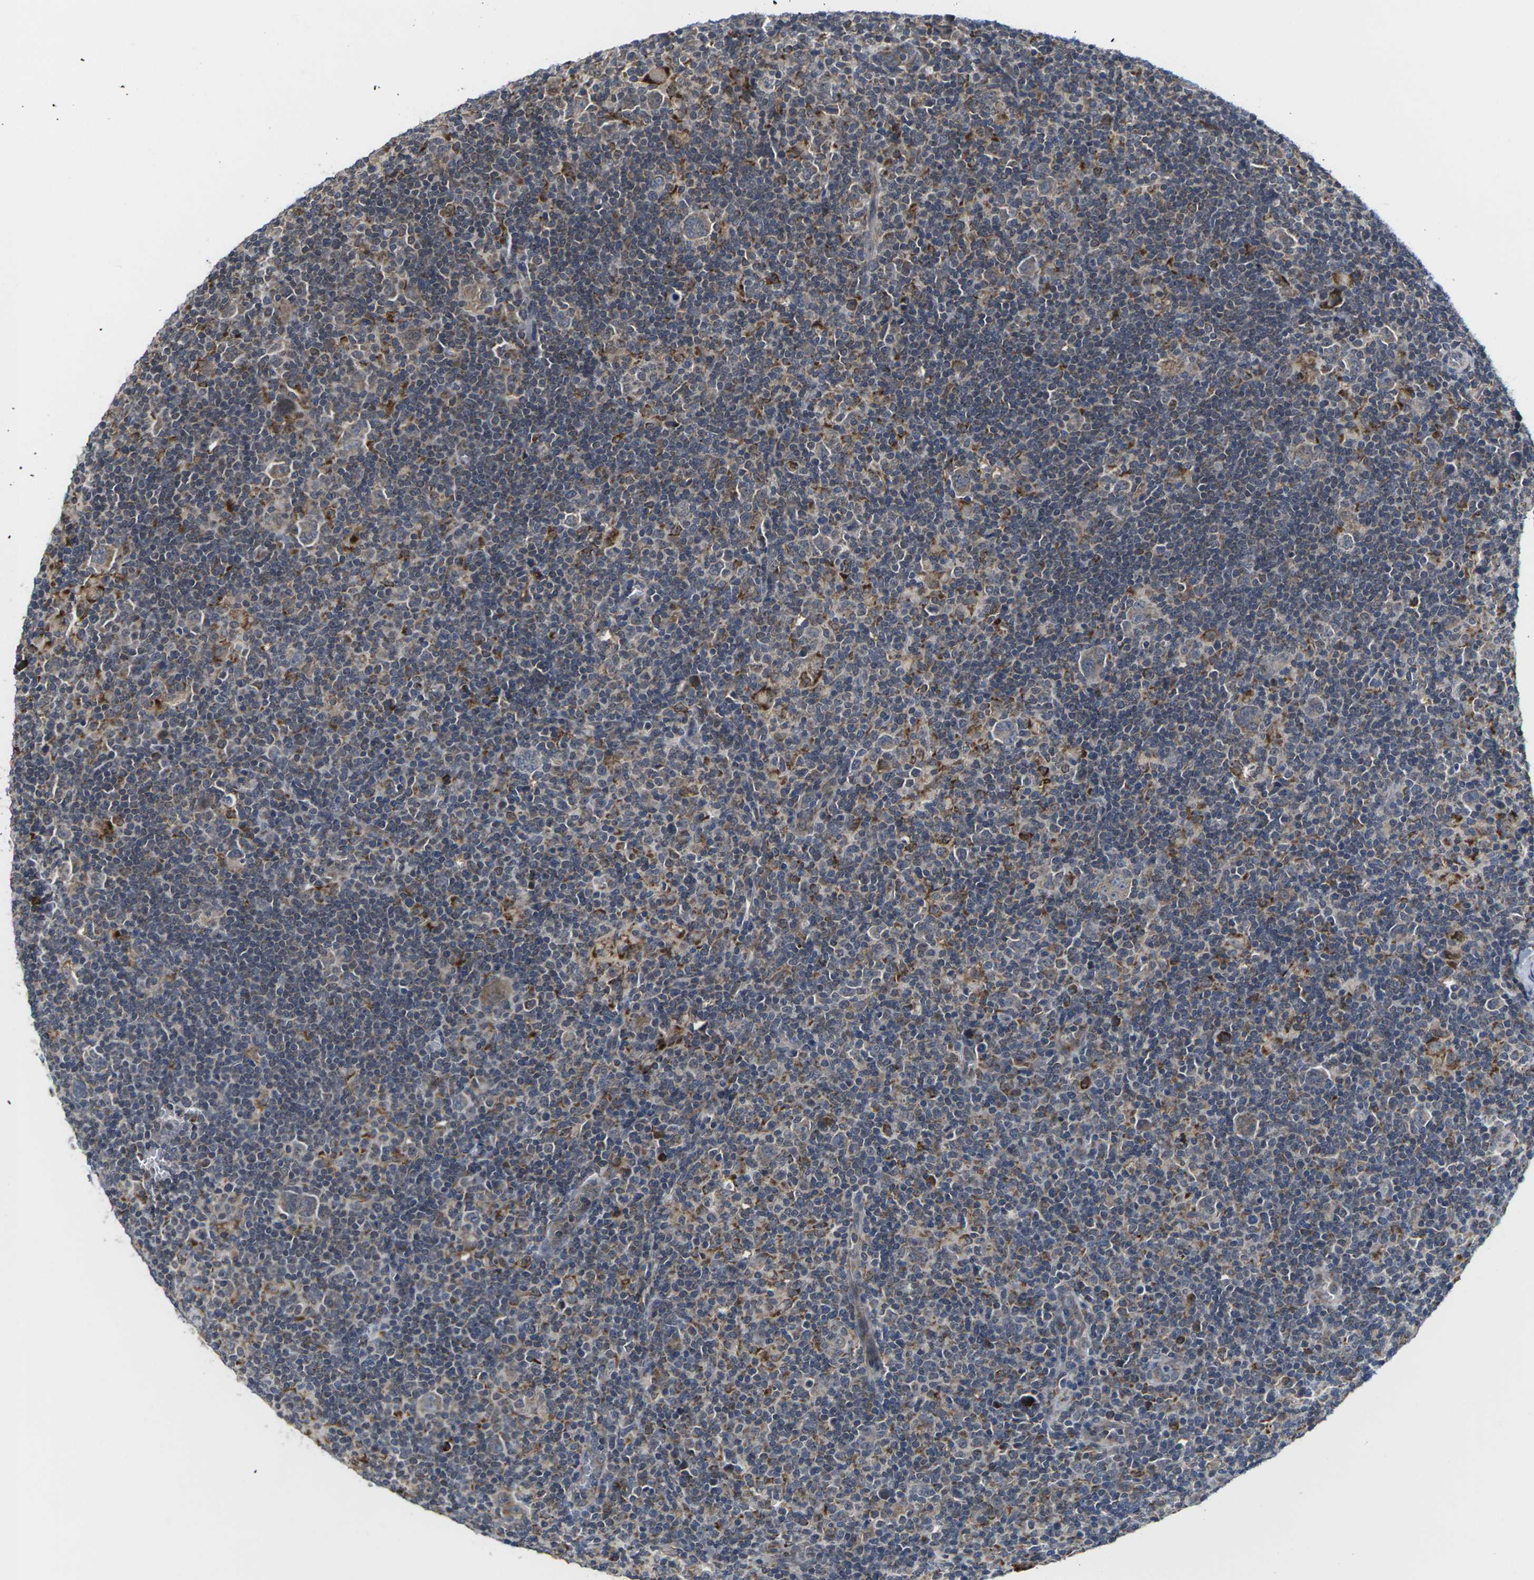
{"staining": {"intensity": "moderate", "quantity": ">75%", "location": "cytoplasmic/membranous"}, "tissue": "lymphoma", "cell_type": "Tumor cells", "image_type": "cancer", "snomed": [{"axis": "morphology", "description": "Hodgkin's disease, NOS"}, {"axis": "topography", "description": "Lymph node"}], "caption": "The micrograph demonstrates a brown stain indicating the presence of a protein in the cytoplasmic/membranous of tumor cells in Hodgkin's disease. (Stains: DAB in brown, nuclei in blue, Microscopy: brightfield microscopy at high magnification).", "gene": "PDZK1IP1", "patient": {"sex": "female", "age": 57}}